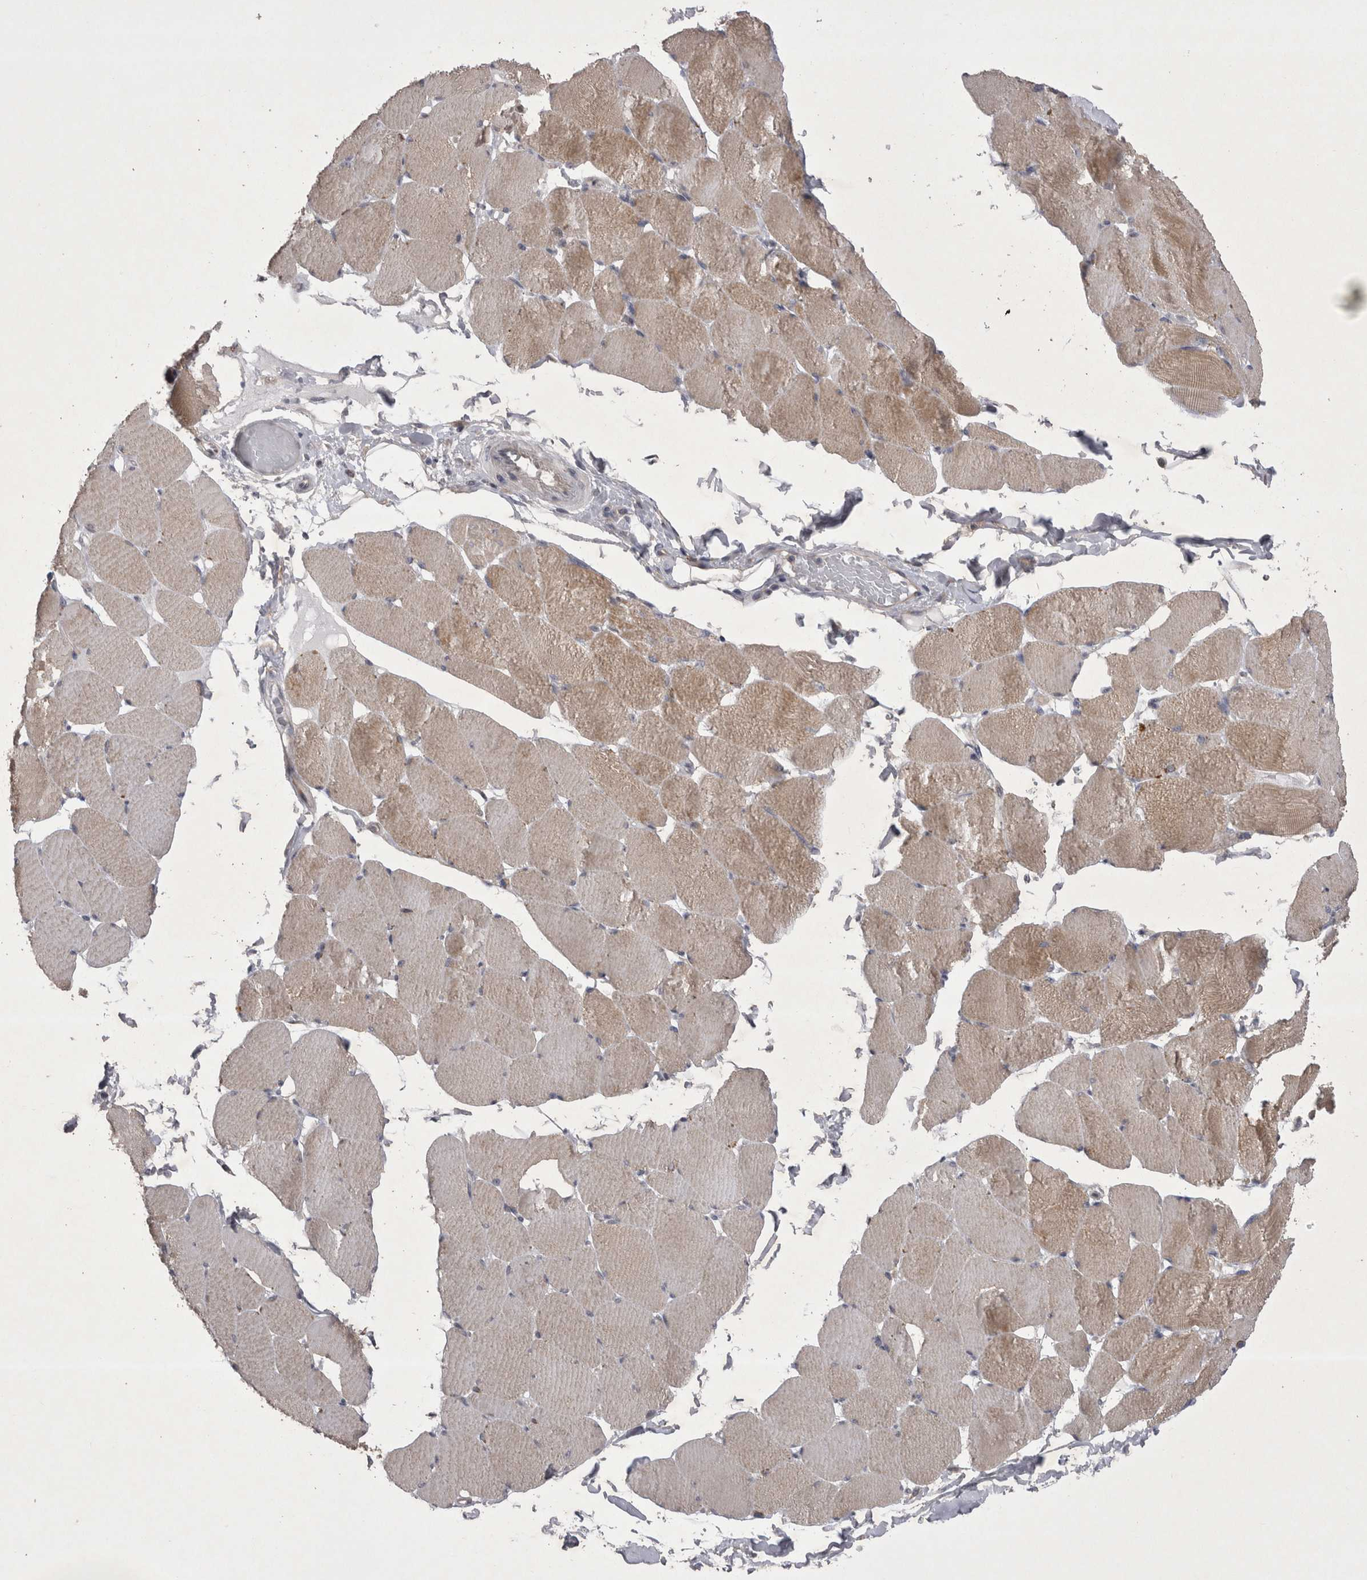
{"staining": {"intensity": "moderate", "quantity": "25%-75%", "location": "cytoplasmic/membranous"}, "tissue": "skeletal muscle", "cell_type": "Myocytes", "image_type": "normal", "snomed": [{"axis": "morphology", "description": "Normal tissue, NOS"}, {"axis": "topography", "description": "Skin"}, {"axis": "topography", "description": "Skeletal muscle"}], "caption": "Protein expression analysis of normal human skeletal muscle reveals moderate cytoplasmic/membranous positivity in about 25%-75% of myocytes. Nuclei are stained in blue.", "gene": "CTBS", "patient": {"sex": "male", "age": 83}}